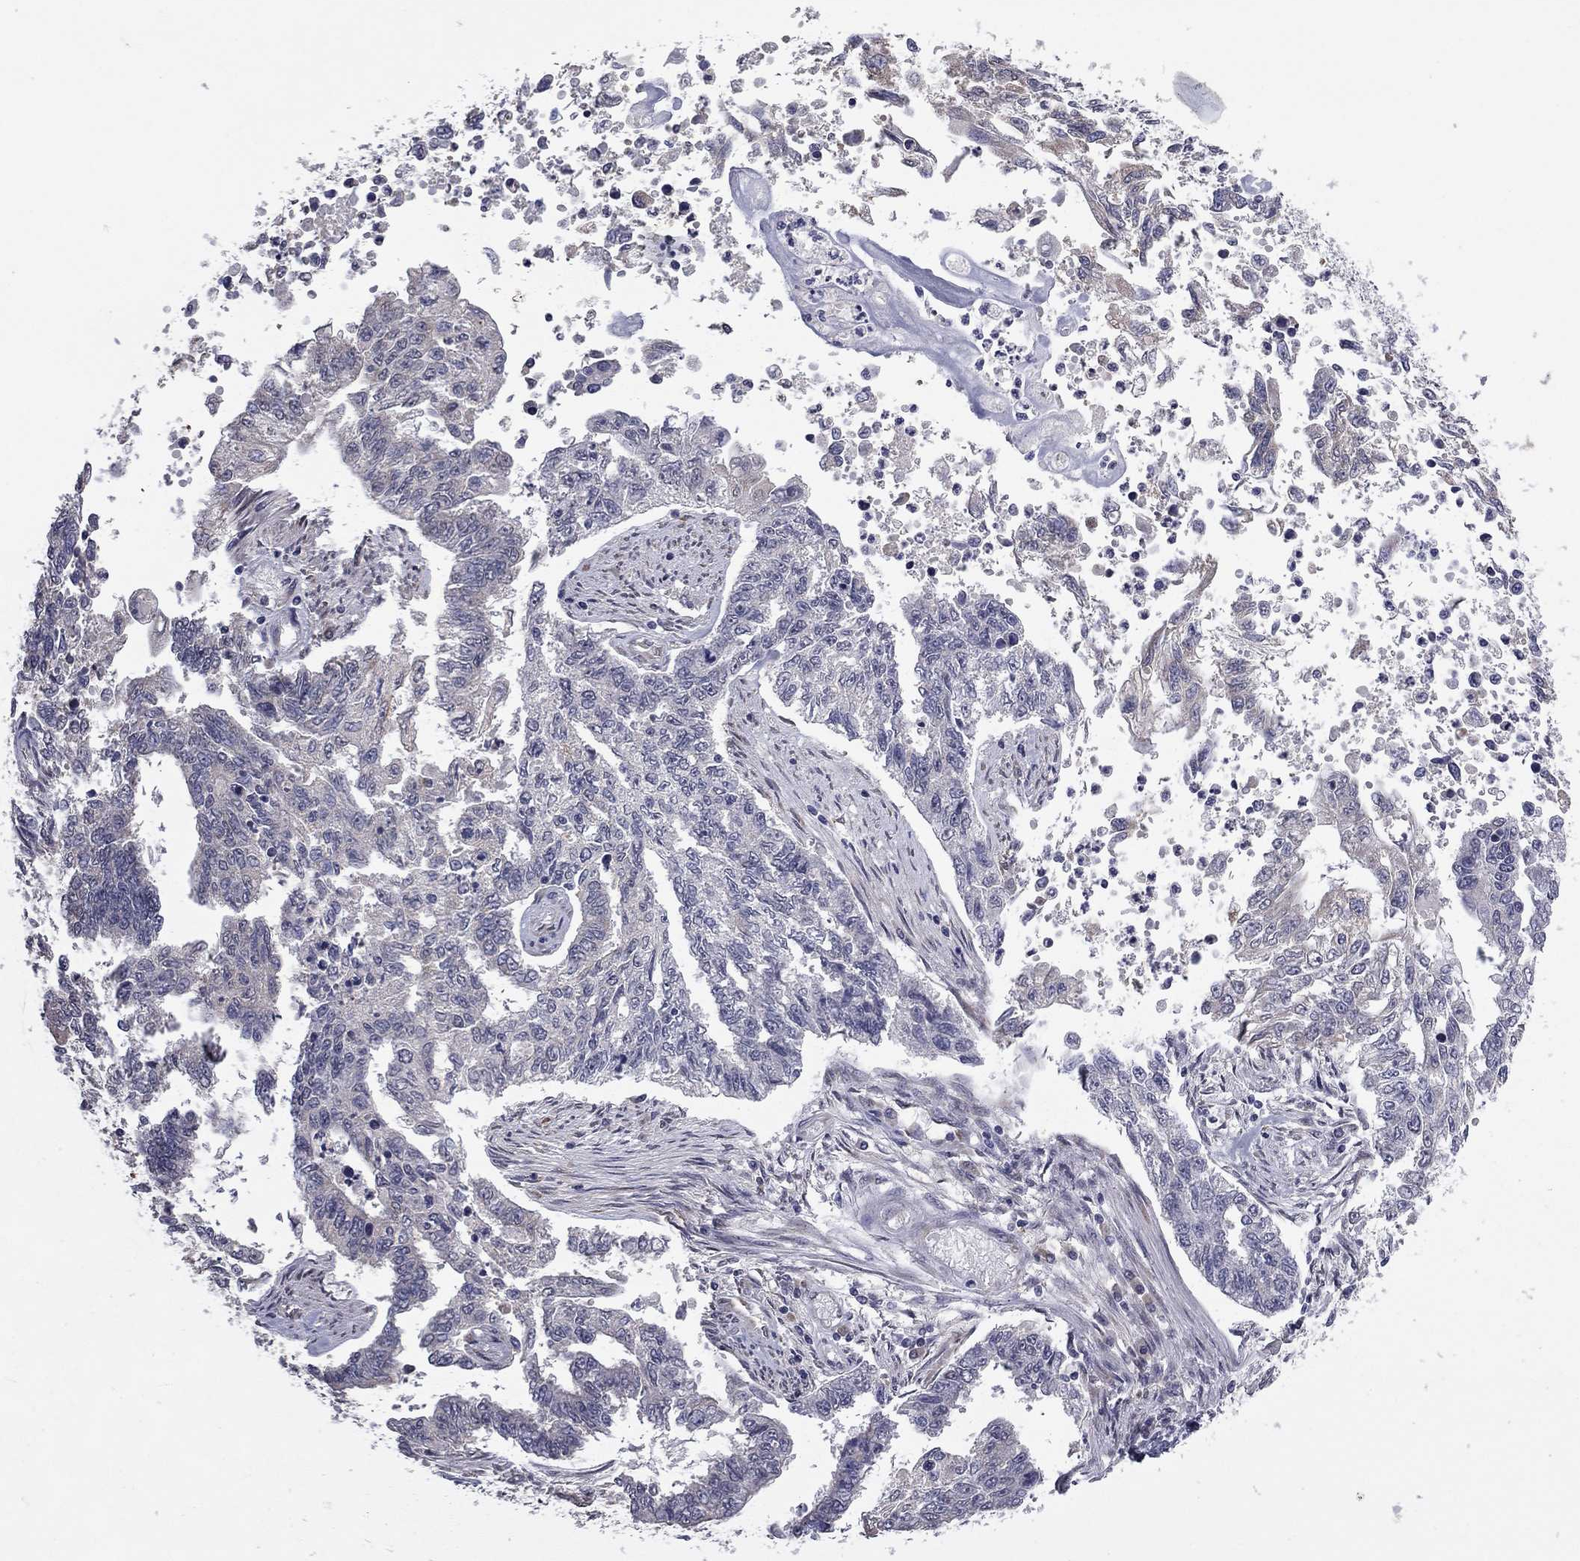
{"staining": {"intensity": "weak", "quantity": "<25%", "location": "cytoplasmic/membranous"}, "tissue": "endometrial cancer", "cell_type": "Tumor cells", "image_type": "cancer", "snomed": [{"axis": "morphology", "description": "Adenocarcinoma, NOS"}, {"axis": "topography", "description": "Uterus"}], "caption": "High magnification brightfield microscopy of endometrial cancer stained with DAB (3,3'-diaminobenzidine) (brown) and counterstained with hematoxylin (blue): tumor cells show no significant expression. Brightfield microscopy of immunohistochemistry (IHC) stained with DAB (3,3'-diaminobenzidine) (brown) and hematoxylin (blue), captured at high magnification.", "gene": "PRRT2", "patient": {"sex": "female", "age": 59}}